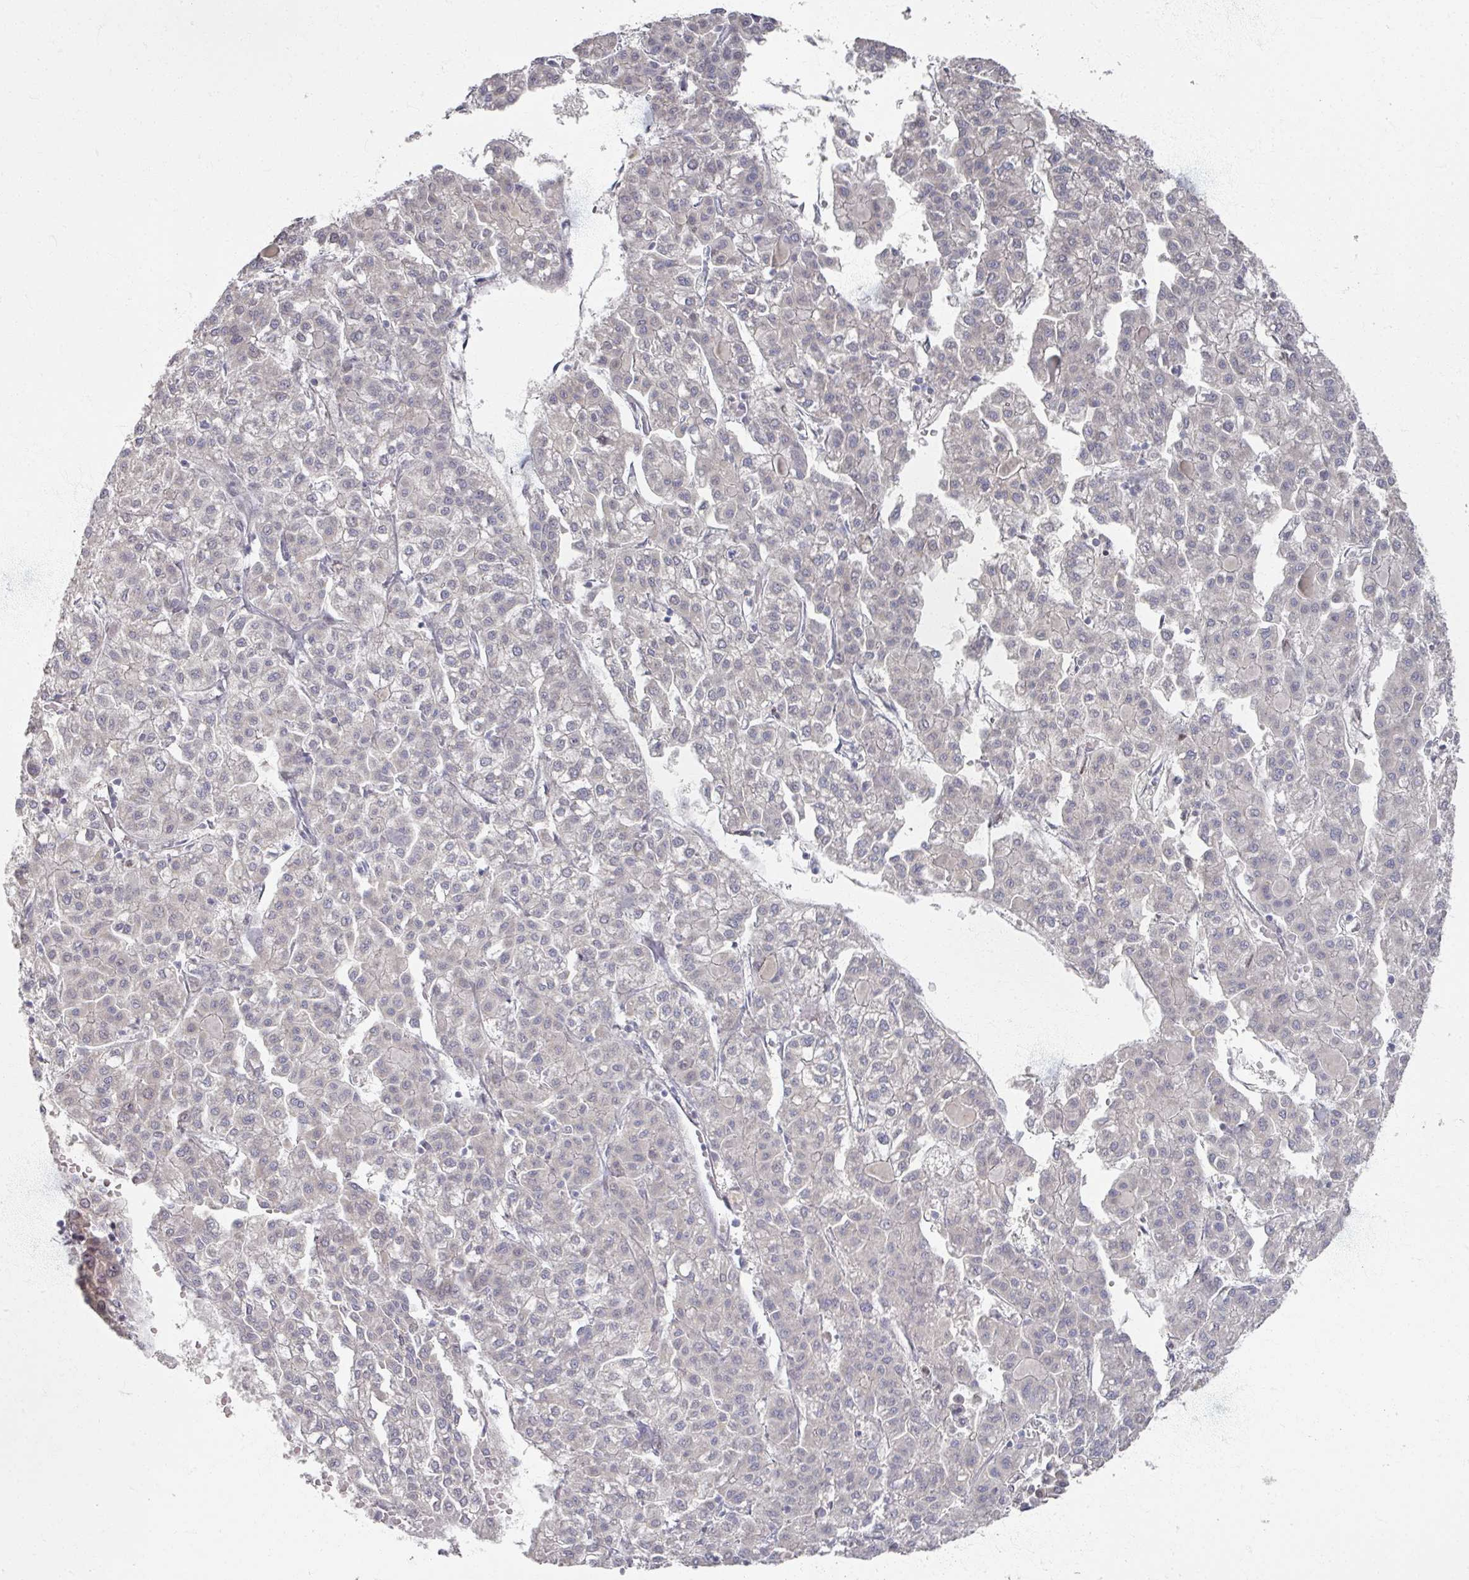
{"staining": {"intensity": "weak", "quantity": "<25%", "location": "cytoplasmic/membranous"}, "tissue": "liver cancer", "cell_type": "Tumor cells", "image_type": "cancer", "snomed": [{"axis": "morphology", "description": "Carcinoma, Hepatocellular, NOS"}, {"axis": "topography", "description": "Liver"}], "caption": "Tumor cells are negative for protein expression in human liver hepatocellular carcinoma. (Brightfield microscopy of DAB immunohistochemistry (IHC) at high magnification).", "gene": "TTYH3", "patient": {"sex": "female", "age": 43}}